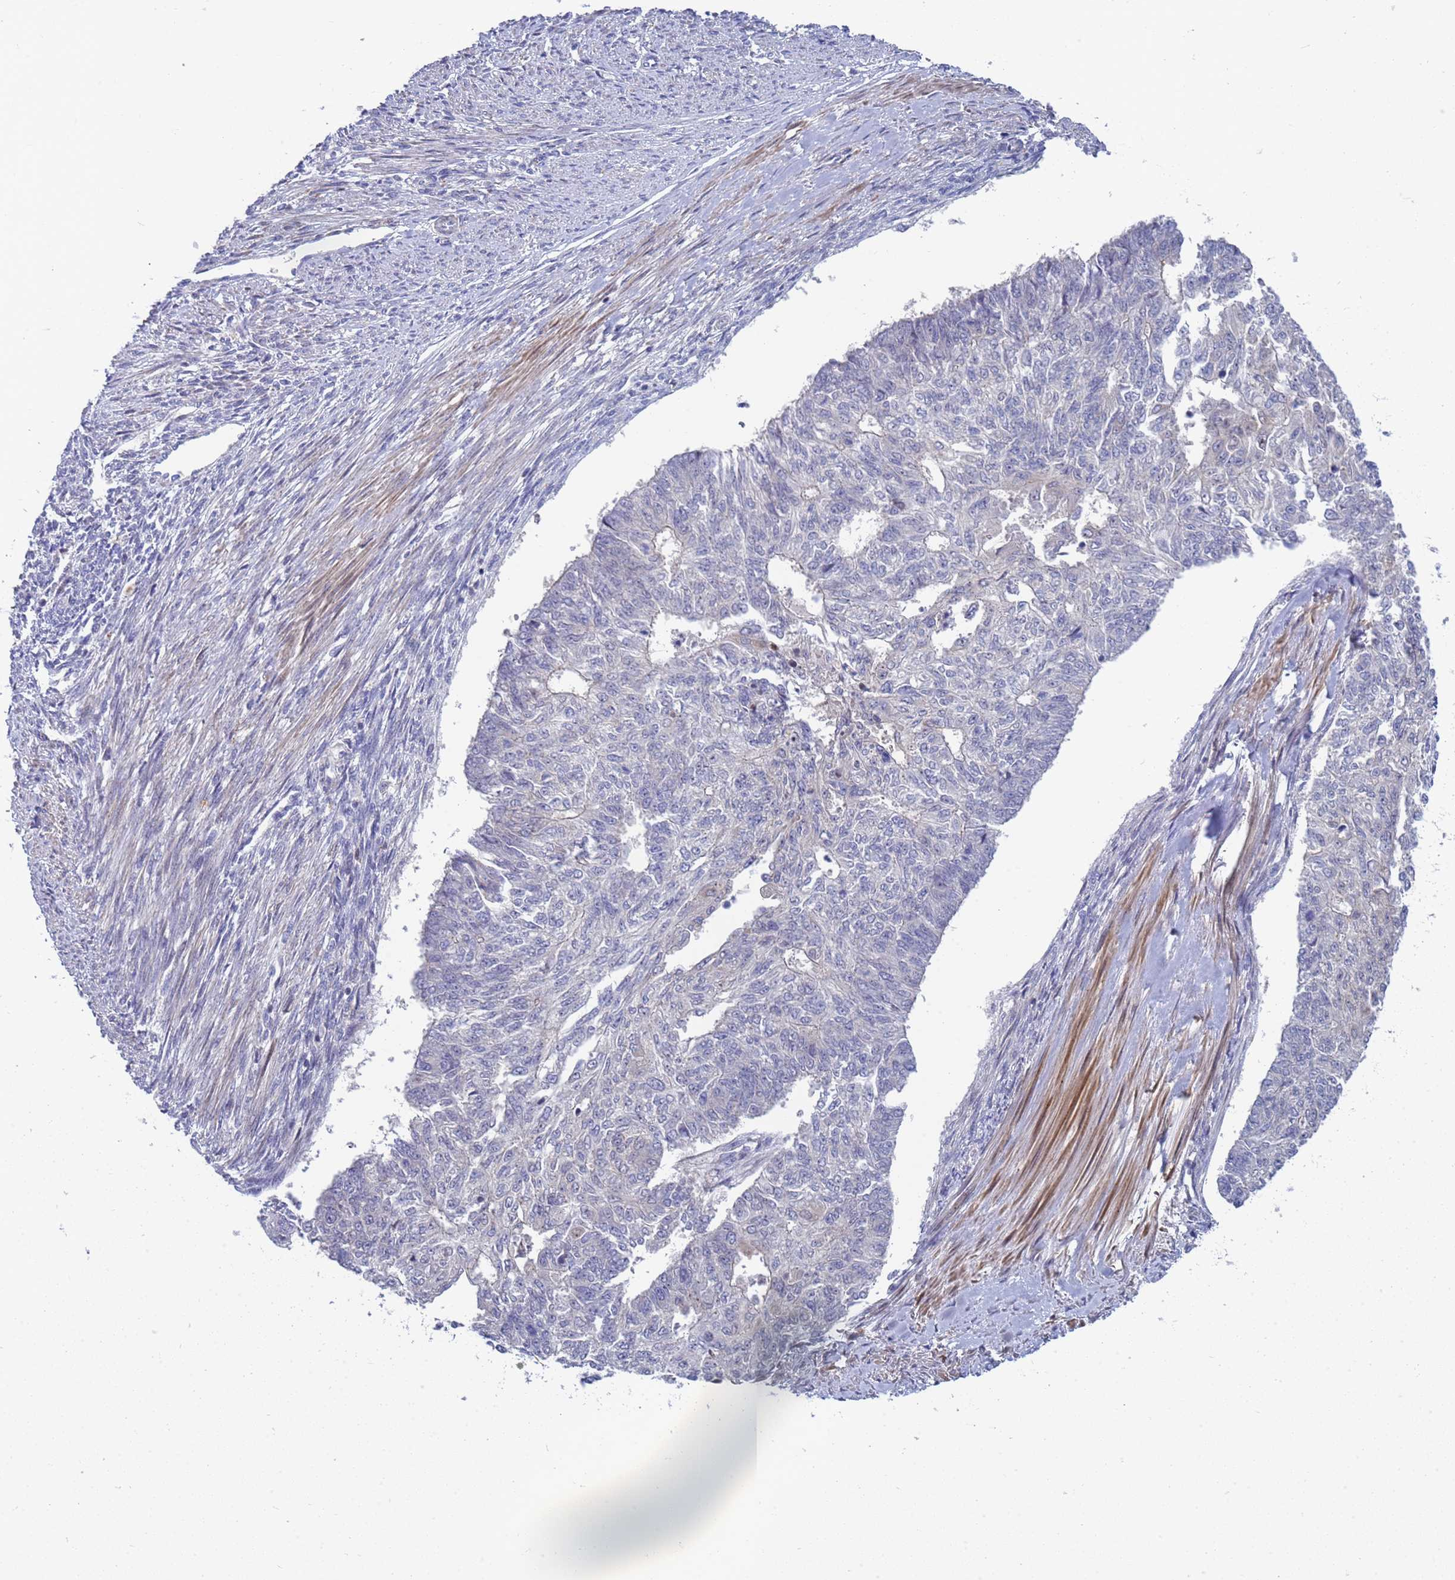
{"staining": {"intensity": "negative", "quantity": "none", "location": "none"}, "tissue": "endometrial cancer", "cell_type": "Tumor cells", "image_type": "cancer", "snomed": [{"axis": "morphology", "description": "Adenocarcinoma, NOS"}, {"axis": "topography", "description": "Endometrium"}], "caption": "Endometrial adenocarcinoma was stained to show a protein in brown. There is no significant positivity in tumor cells.", "gene": "ENOSF1", "patient": {"sex": "female", "age": 32}}